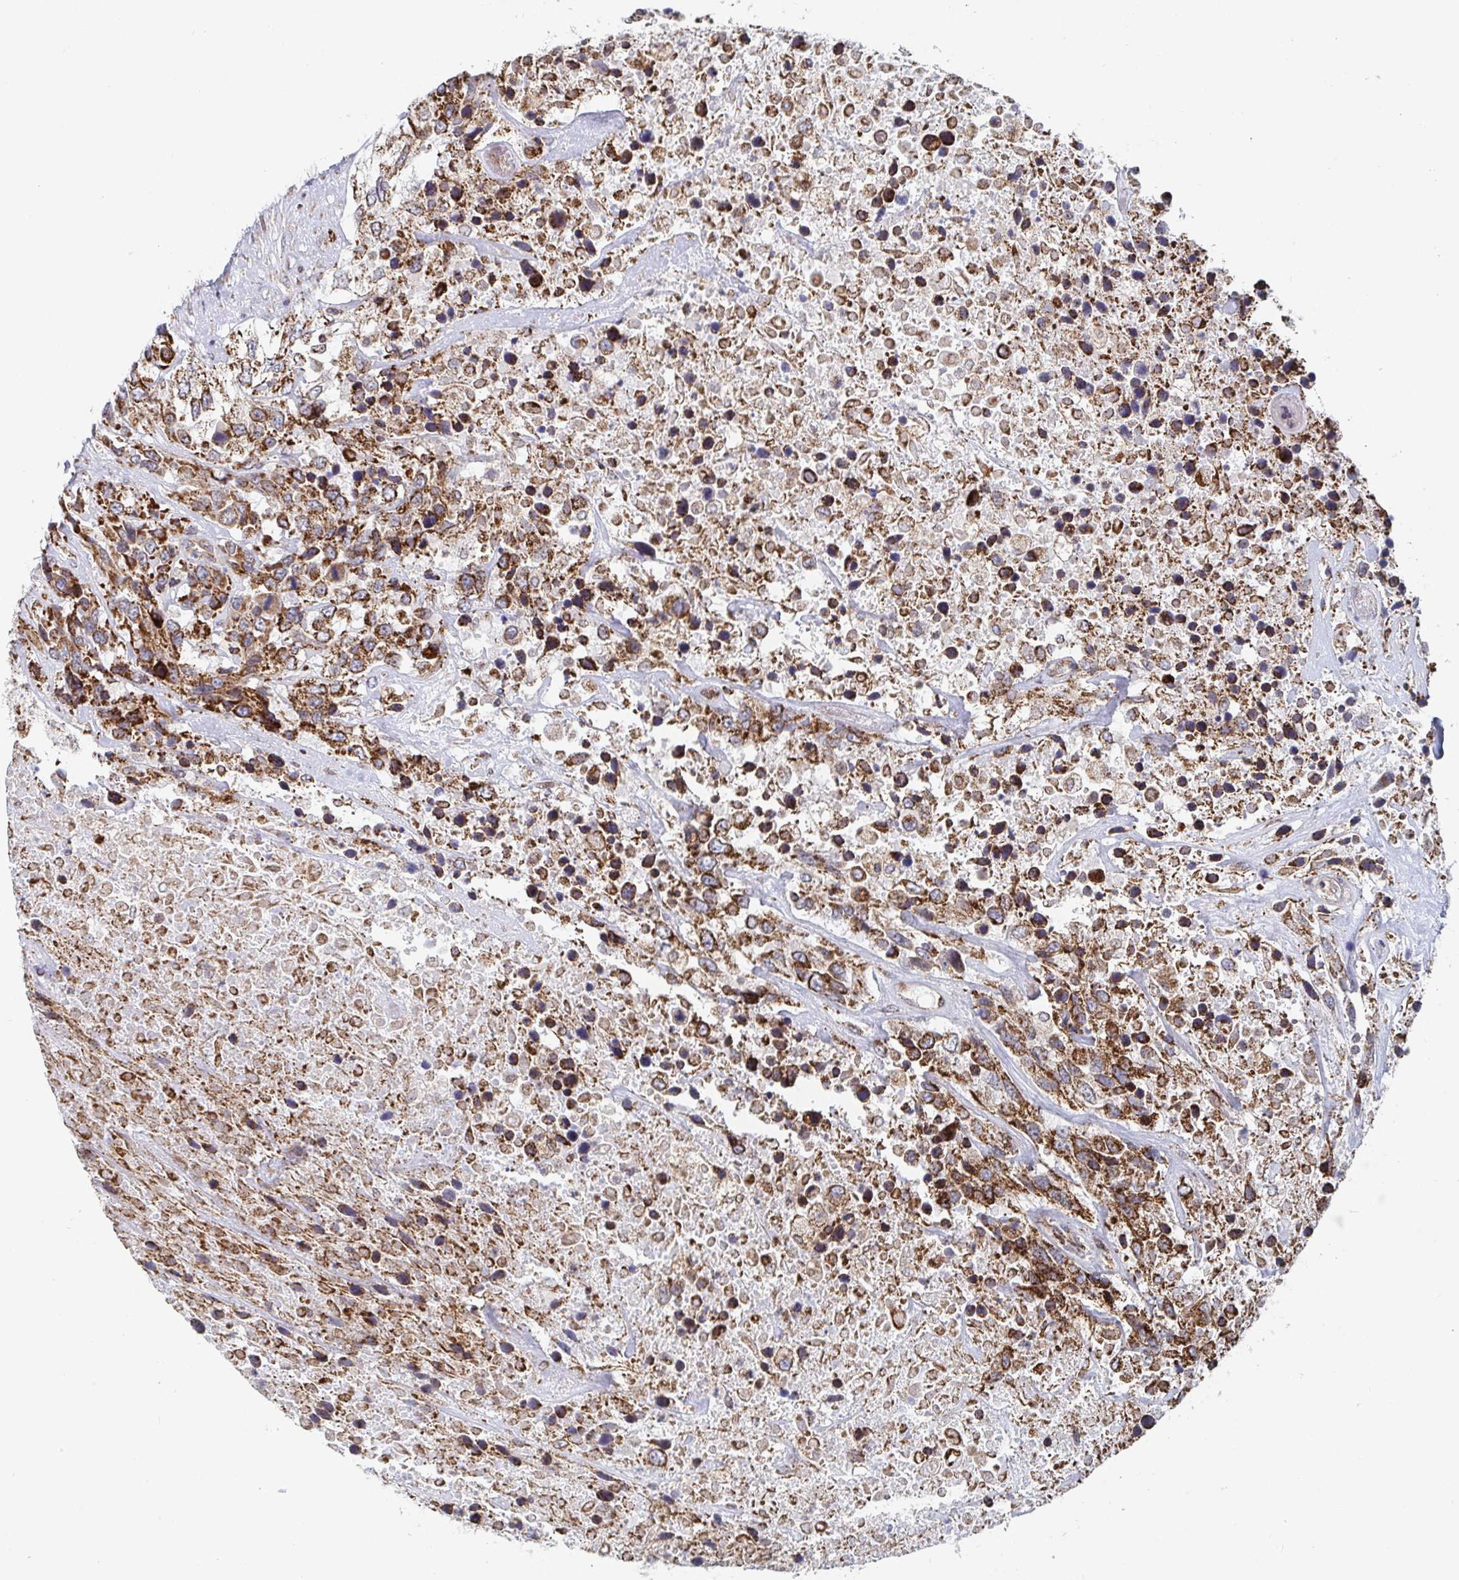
{"staining": {"intensity": "moderate", "quantity": ">75%", "location": "cytoplasmic/membranous"}, "tissue": "urothelial cancer", "cell_type": "Tumor cells", "image_type": "cancer", "snomed": [{"axis": "morphology", "description": "Urothelial carcinoma, High grade"}, {"axis": "topography", "description": "Urinary bladder"}], "caption": "Protein expression by IHC demonstrates moderate cytoplasmic/membranous expression in approximately >75% of tumor cells in urothelial cancer. The protein is stained brown, and the nuclei are stained in blue (DAB IHC with brightfield microscopy, high magnification).", "gene": "STARD8", "patient": {"sex": "female", "age": 70}}